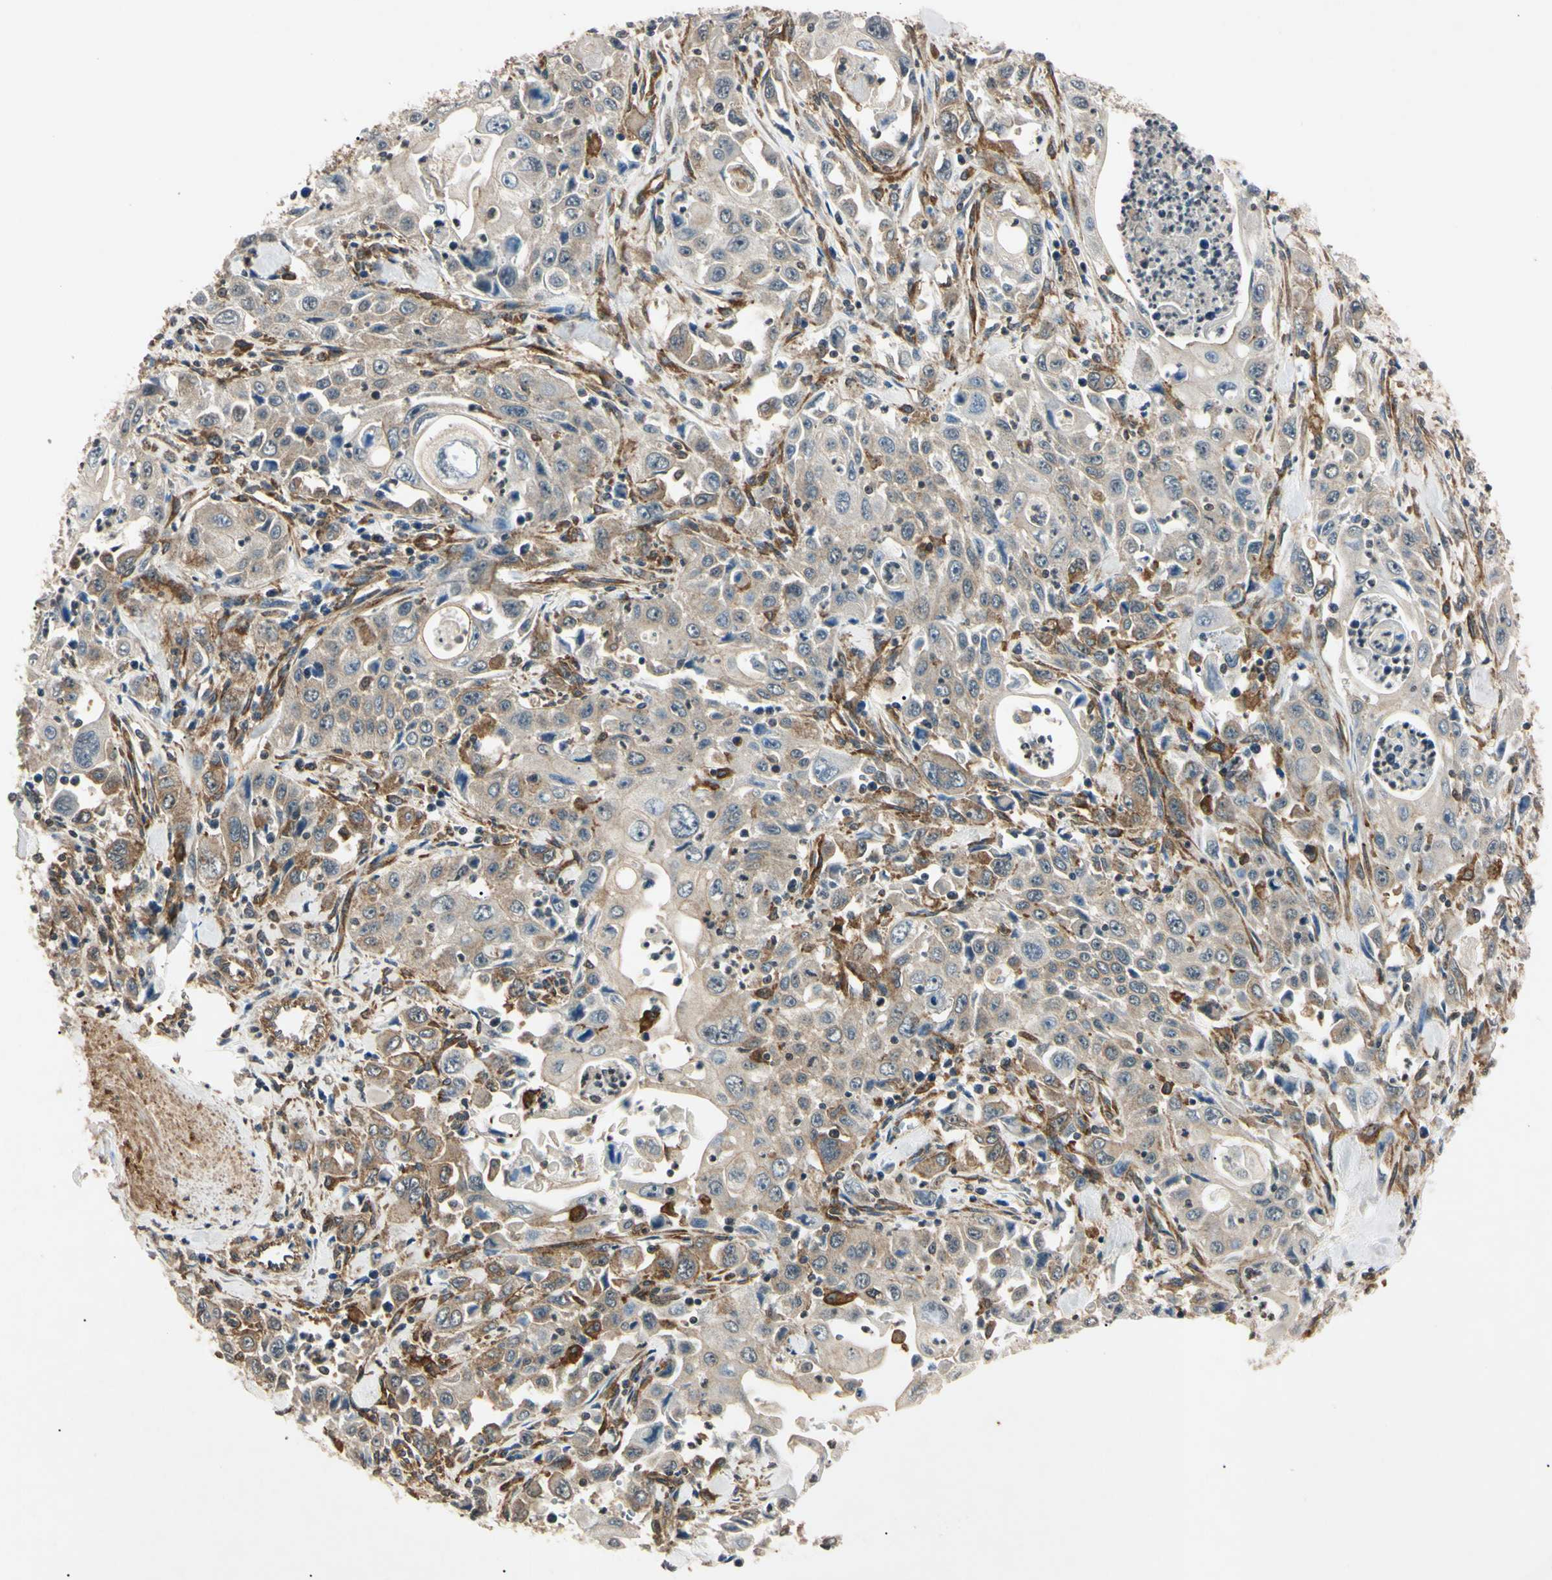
{"staining": {"intensity": "weak", "quantity": "25%-75%", "location": "cytoplasmic/membranous"}, "tissue": "pancreatic cancer", "cell_type": "Tumor cells", "image_type": "cancer", "snomed": [{"axis": "morphology", "description": "Adenocarcinoma, NOS"}, {"axis": "topography", "description": "Pancreas"}], "caption": "Immunohistochemical staining of human pancreatic cancer (adenocarcinoma) shows low levels of weak cytoplasmic/membranous protein staining in about 25%-75% of tumor cells. Using DAB (3,3'-diaminobenzidine) (brown) and hematoxylin (blue) stains, captured at high magnification using brightfield microscopy.", "gene": "EPN1", "patient": {"sex": "male", "age": 70}}